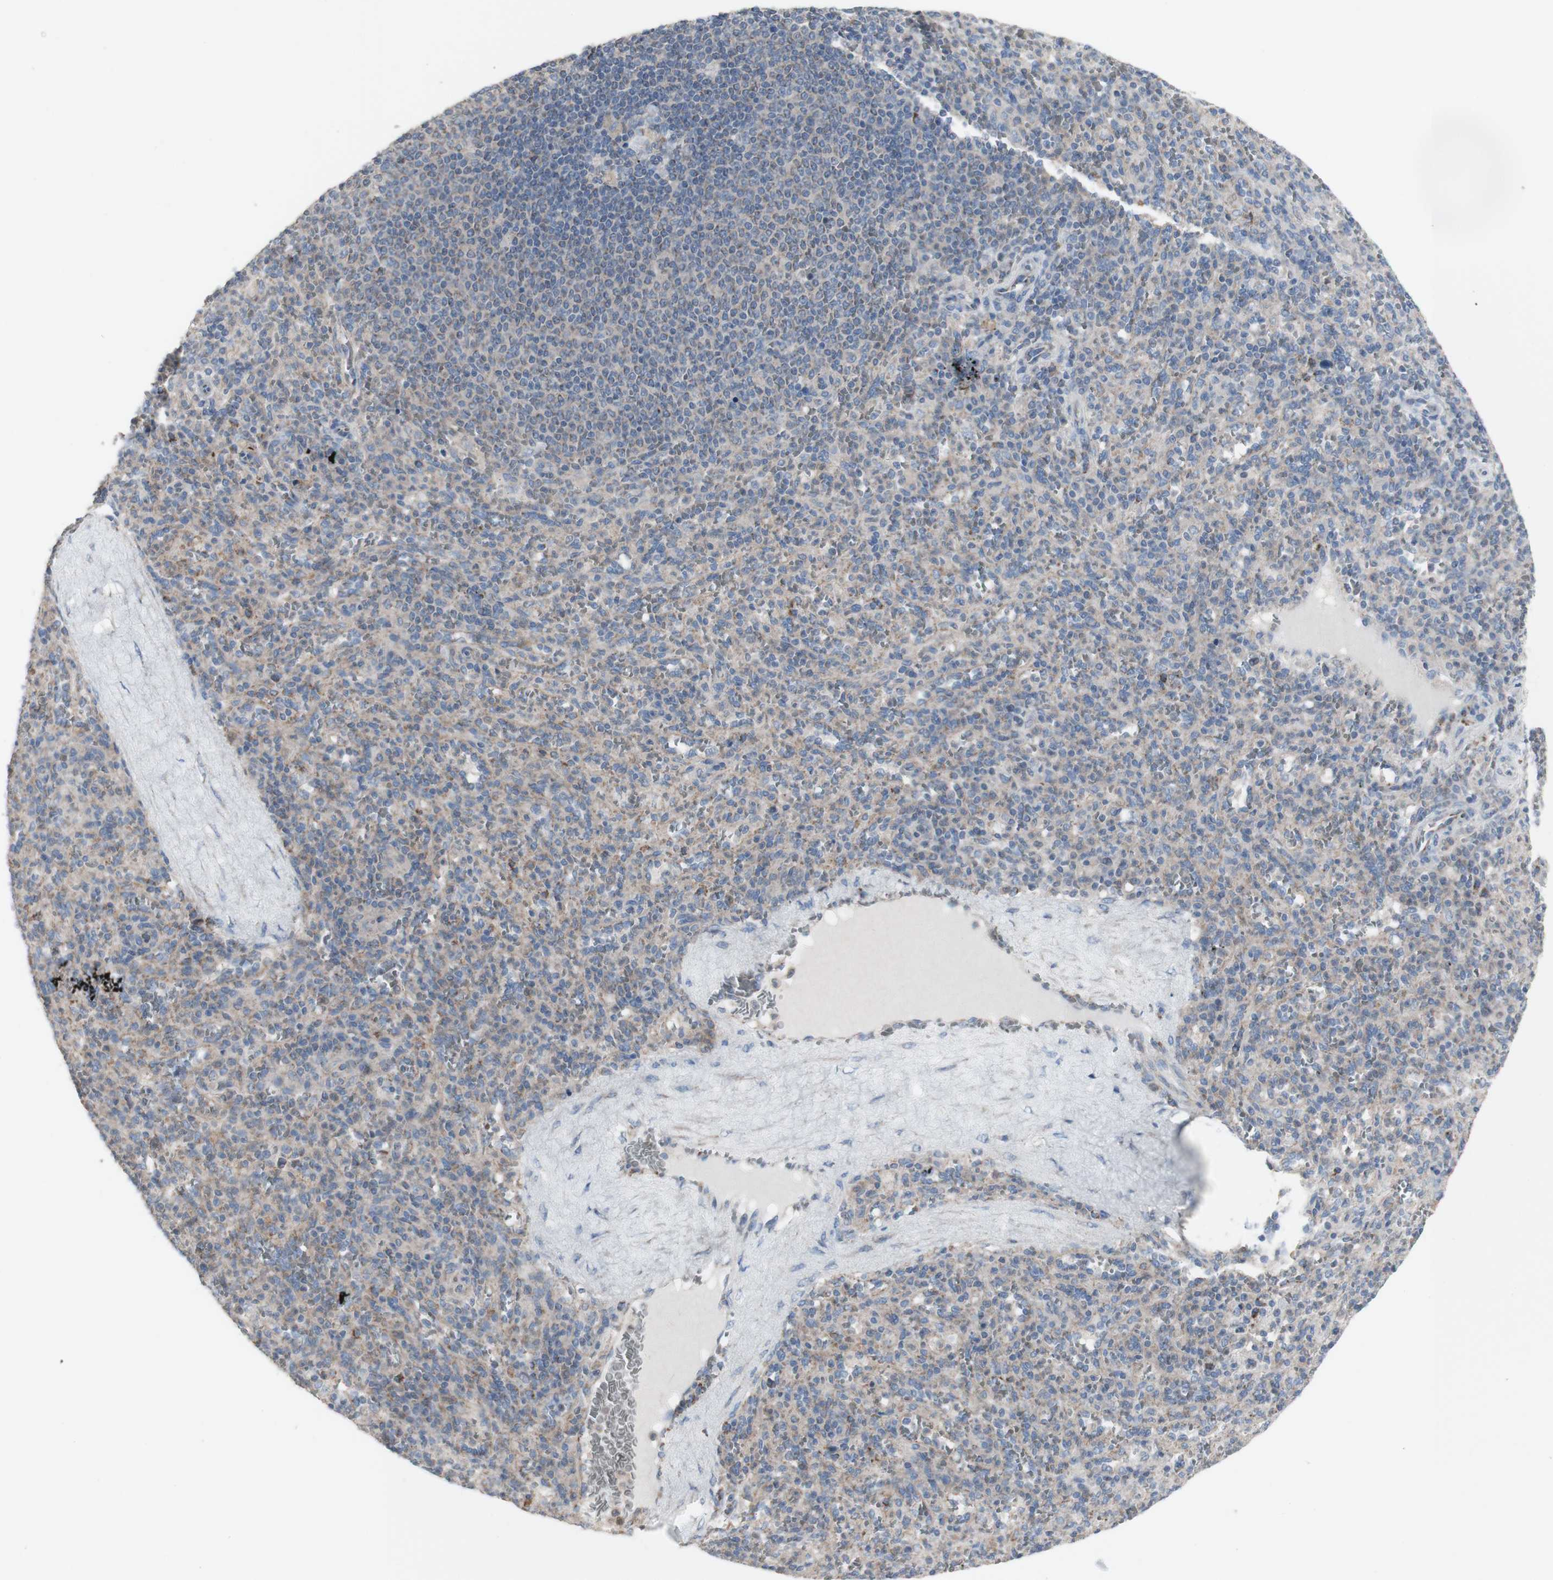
{"staining": {"intensity": "weak", "quantity": "<25%", "location": "nuclear"}, "tissue": "spleen", "cell_type": "Cells in red pulp", "image_type": "normal", "snomed": [{"axis": "morphology", "description": "Normal tissue, NOS"}, {"axis": "topography", "description": "Spleen"}], "caption": "A high-resolution histopathology image shows IHC staining of benign spleen, which exhibits no significant expression in cells in red pulp.", "gene": "C3orf52", "patient": {"sex": "male", "age": 36}}